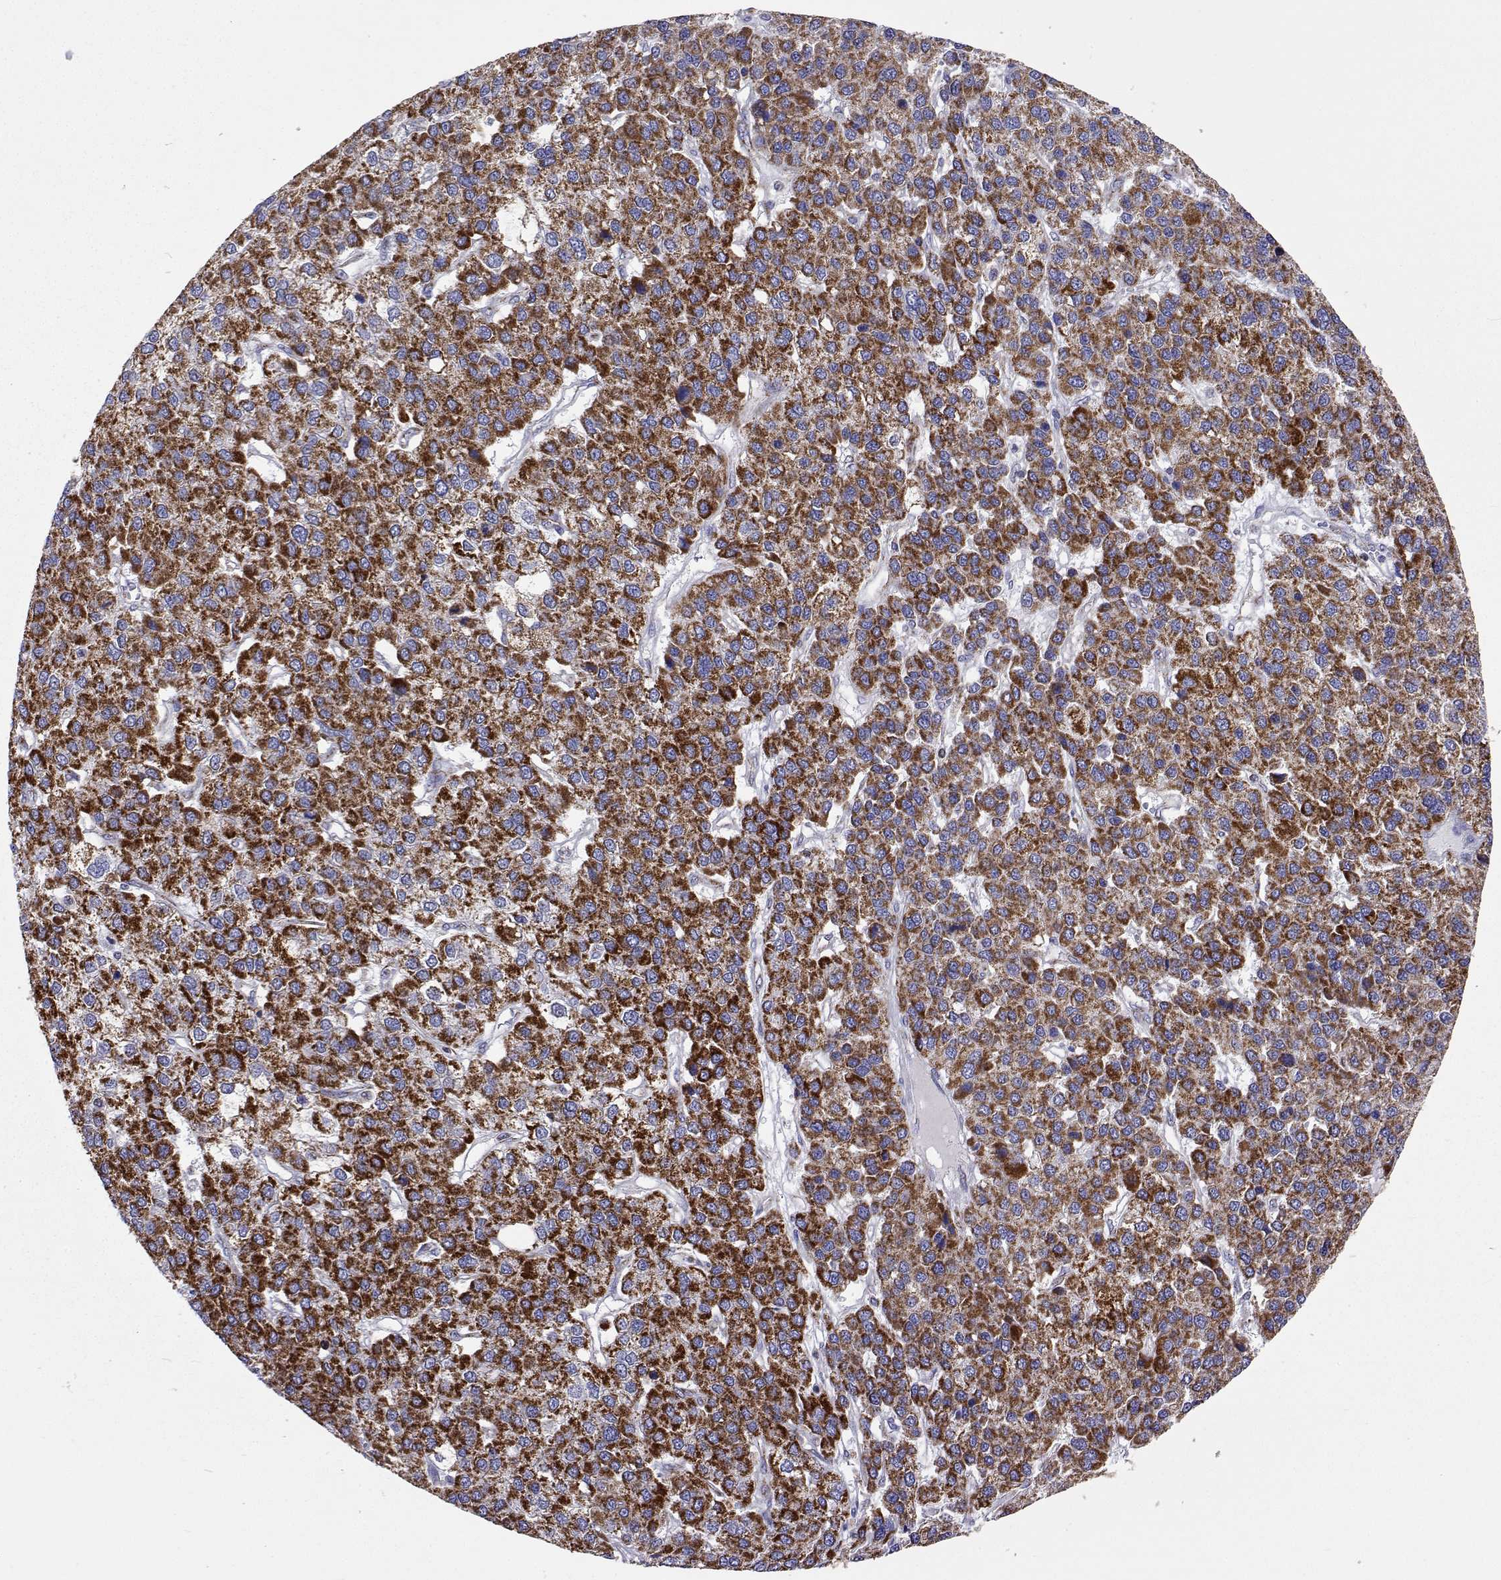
{"staining": {"intensity": "strong", "quantity": ">75%", "location": "cytoplasmic/membranous"}, "tissue": "liver cancer", "cell_type": "Tumor cells", "image_type": "cancer", "snomed": [{"axis": "morphology", "description": "Carcinoma, Hepatocellular, NOS"}, {"axis": "topography", "description": "Liver"}], "caption": "The micrograph reveals immunohistochemical staining of liver cancer. There is strong cytoplasmic/membranous staining is seen in about >75% of tumor cells.", "gene": "MCCC2", "patient": {"sex": "female", "age": 41}}